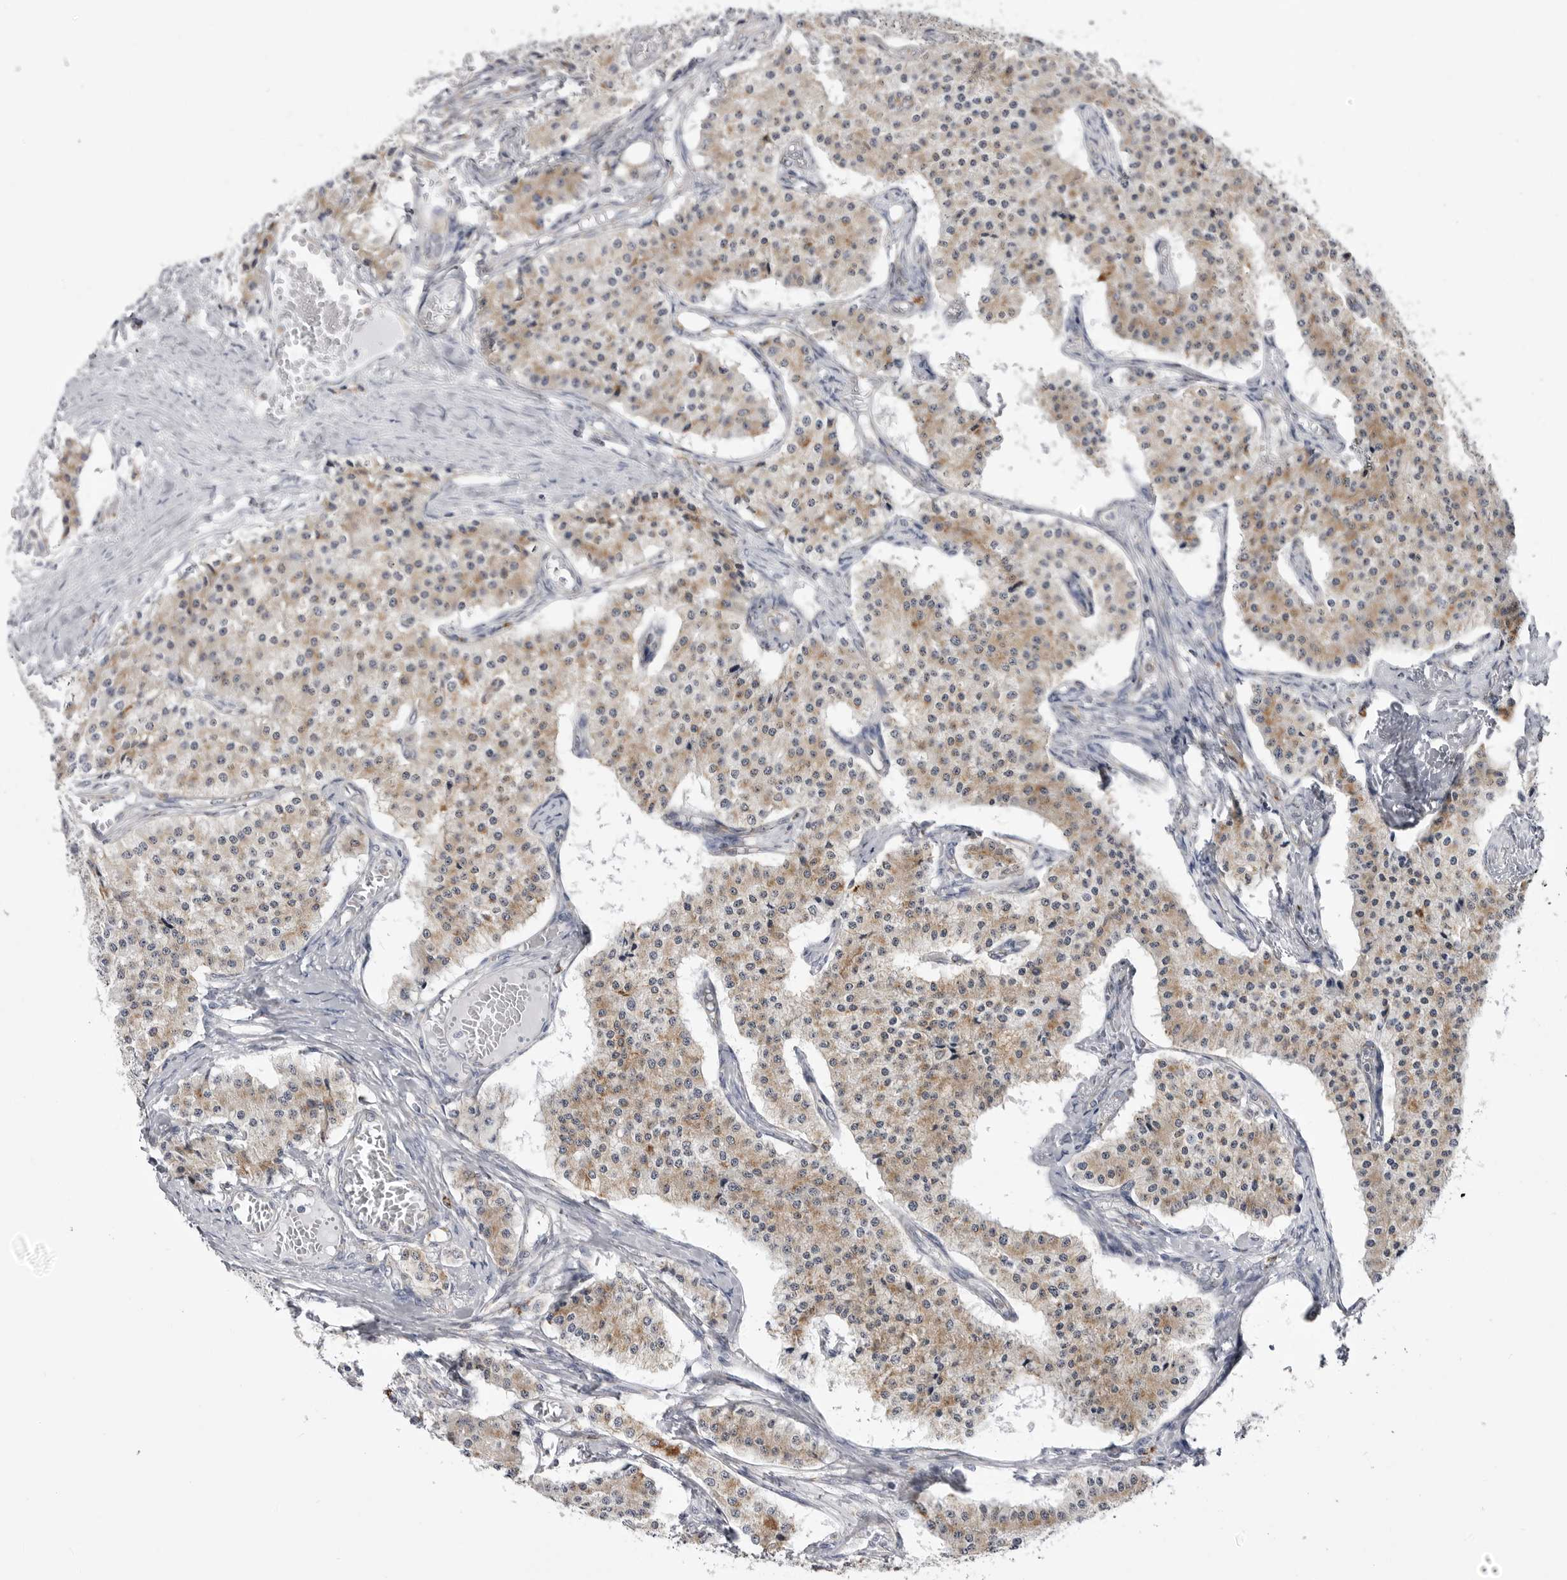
{"staining": {"intensity": "moderate", "quantity": ">75%", "location": "cytoplasmic/membranous"}, "tissue": "carcinoid", "cell_type": "Tumor cells", "image_type": "cancer", "snomed": [{"axis": "morphology", "description": "Carcinoid, malignant, NOS"}, {"axis": "topography", "description": "Colon"}], "caption": "A brown stain shows moderate cytoplasmic/membranous staining of a protein in human carcinoid (malignant) tumor cells.", "gene": "FH", "patient": {"sex": "female", "age": 52}}